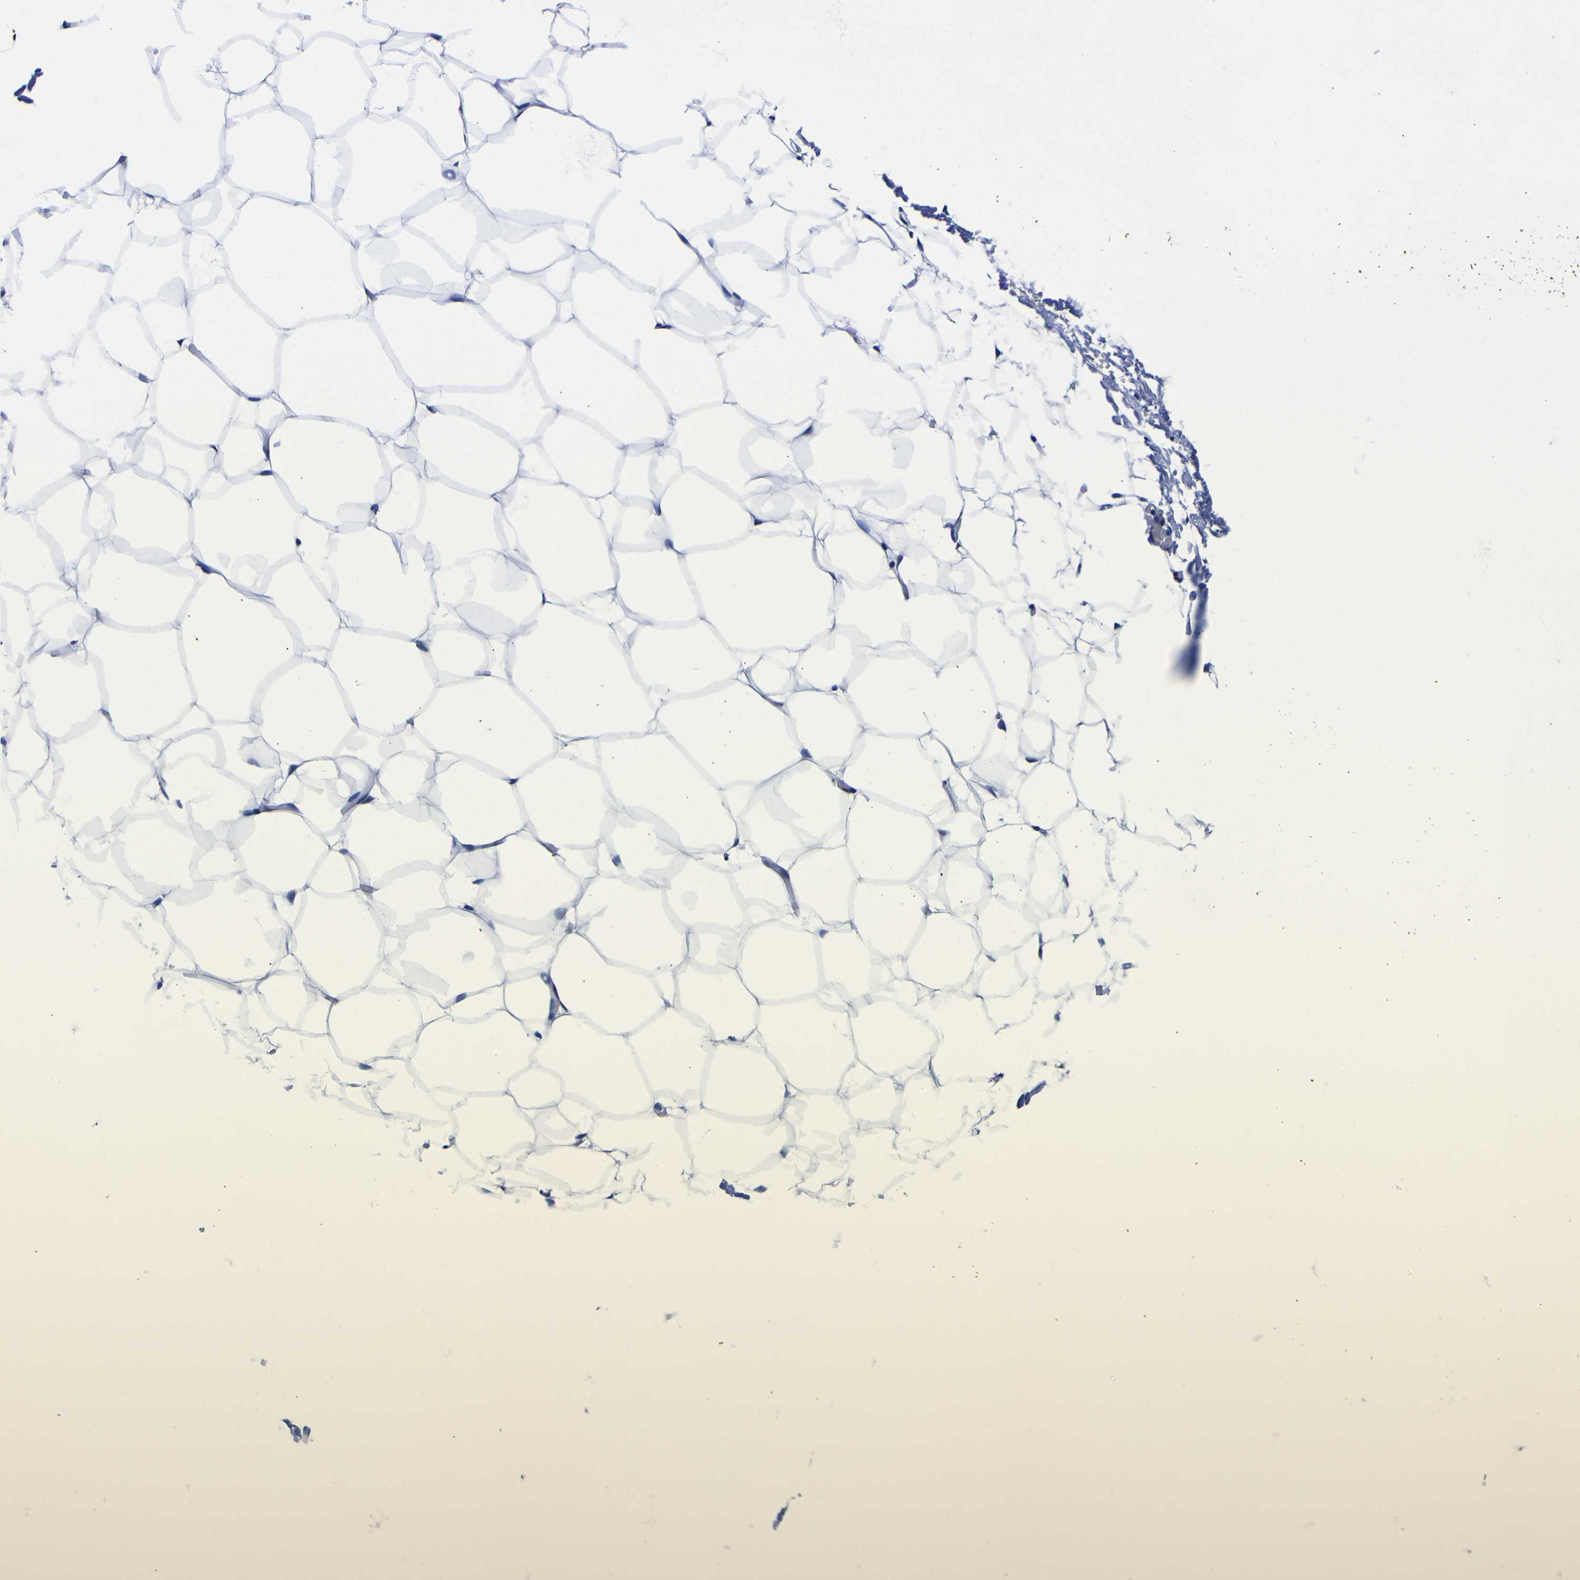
{"staining": {"intensity": "negative", "quantity": "none", "location": "none"}, "tissue": "adipose tissue", "cell_type": "Adipocytes", "image_type": "normal", "snomed": [{"axis": "morphology", "description": "Normal tissue, NOS"}, {"axis": "topography", "description": "Breast"}, {"axis": "topography", "description": "Adipose tissue"}], "caption": "Immunohistochemistry (IHC) micrograph of unremarkable adipose tissue: human adipose tissue stained with DAB (3,3'-diaminobenzidine) reveals no significant protein expression in adipocytes. (DAB IHC, high magnification).", "gene": "FAM110B", "patient": {"sex": "female", "age": 25}}